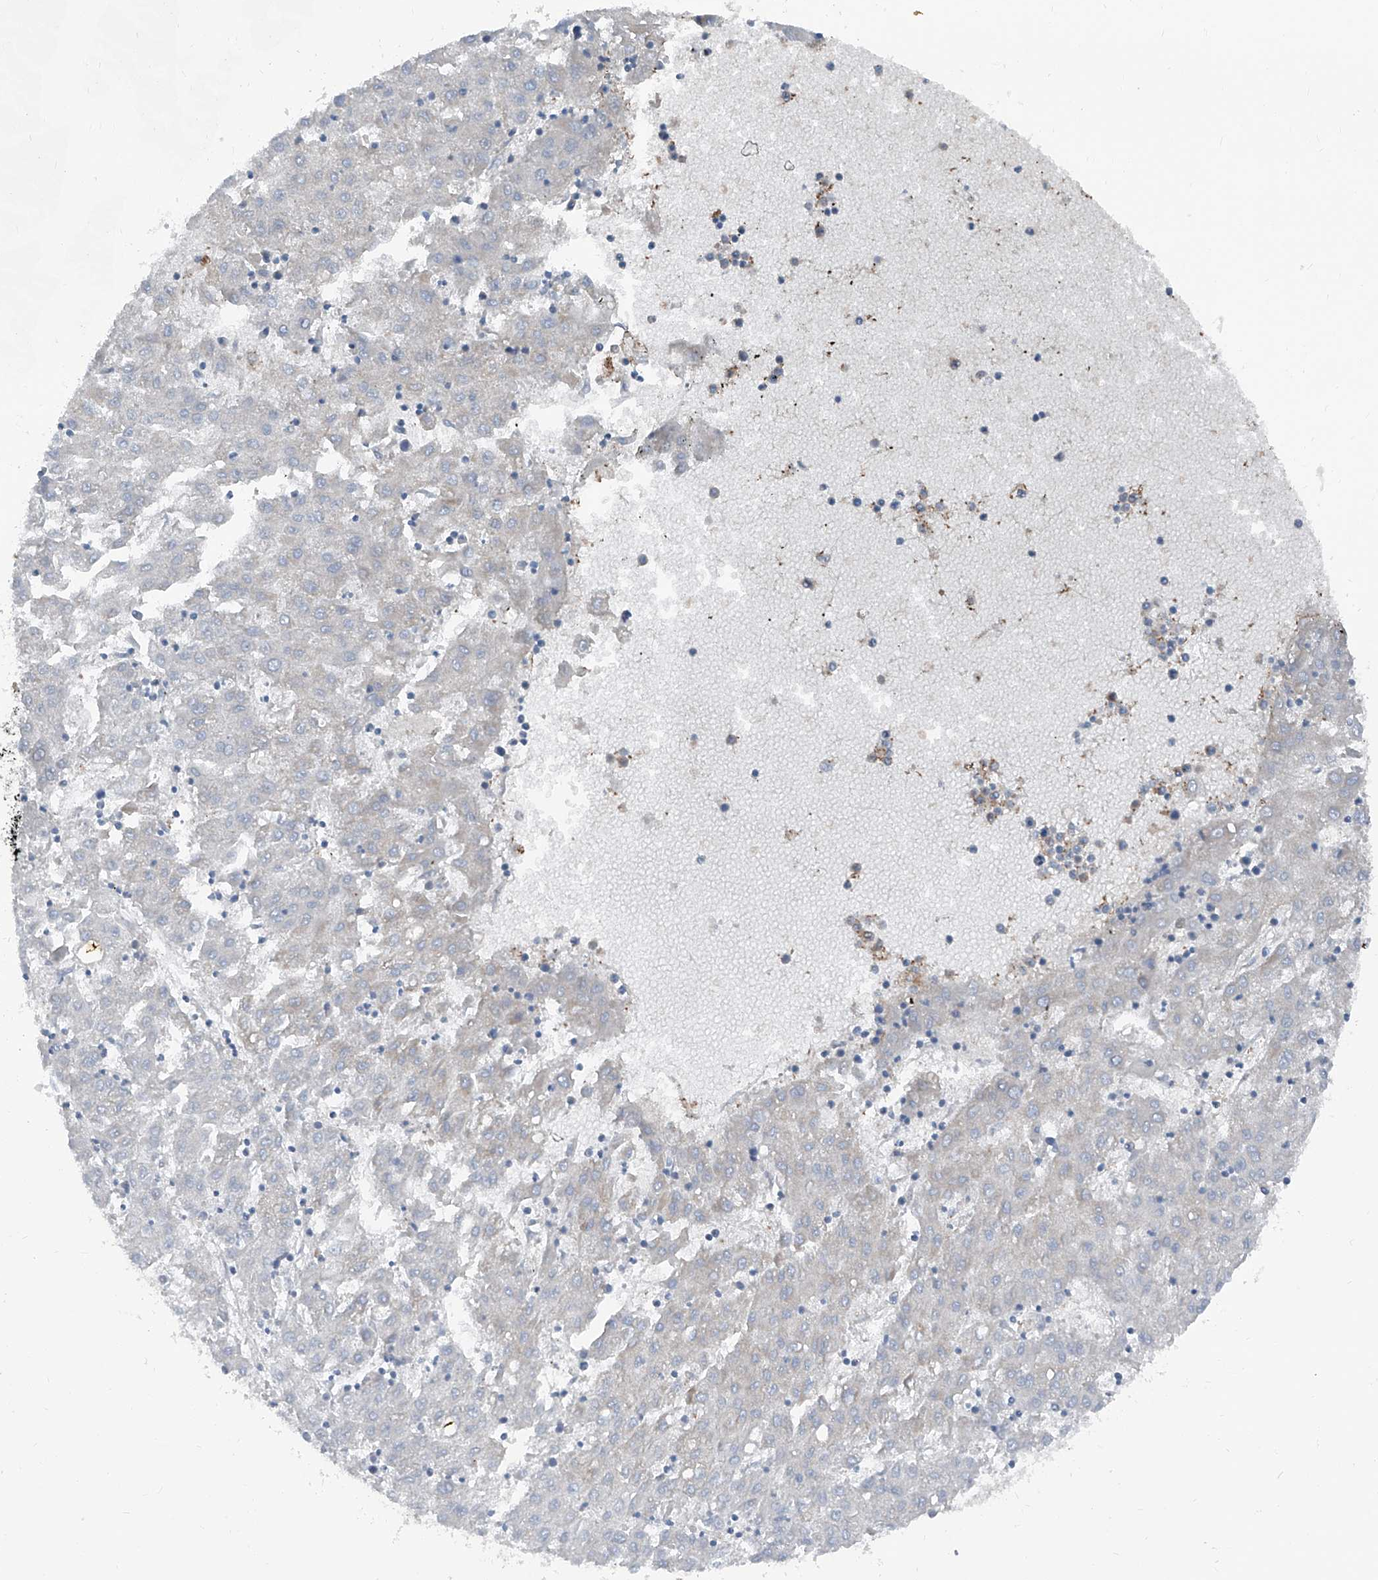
{"staining": {"intensity": "negative", "quantity": "none", "location": "none"}, "tissue": "liver cancer", "cell_type": "Tumor cells", "image_type": "cancer", "snomed": [{"axis": "morphology", "description": "Carcinoma, Hepatocellular, NOS"}, {"axis": "topography", "description": "Liver"}], "caption": "This is an immunohistochemistry (IHC) micrograph of human hepatocellular carcinoma (liver). There is no positivity in tumor cells.", "gene": "GPAT3", "patient": {"sex": "male", "age": 72}}